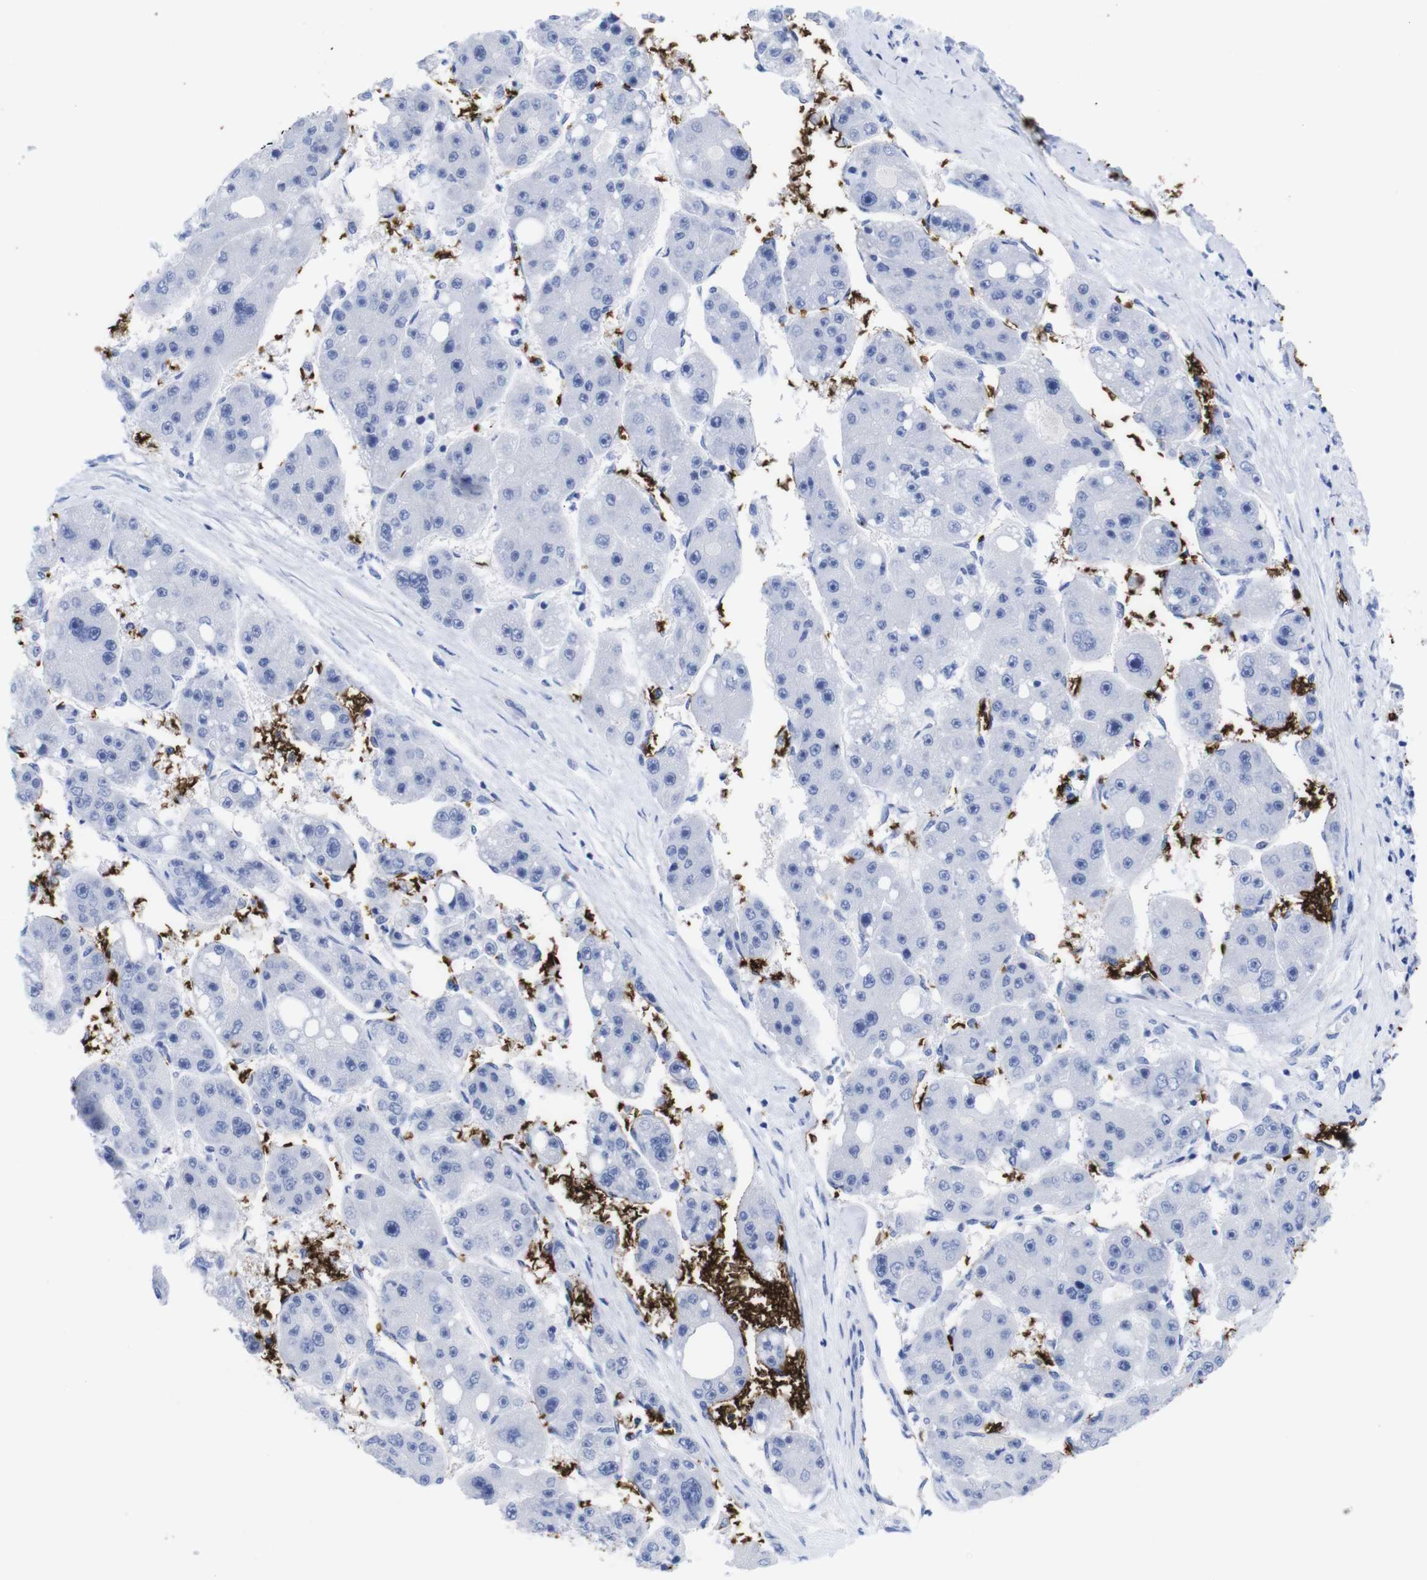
{"staining": {"intensity": "negative", "quantity": "none", "location": "none"}, "tissue": "liver cancer", "cell_type": "Tumor cells", "image_type": "cancer", "snomed": [{"axis": "morphology", "description": "Carcinoma, Hepatocellular, NOS"}, {"axis": "topography", "description": "Liver"}], "caption": "Micrograph shows no protein expression in tumor cells of liver cancer tissue.", "gene": "S1PR2", "patient": {"sex": "female", "age": 61}}